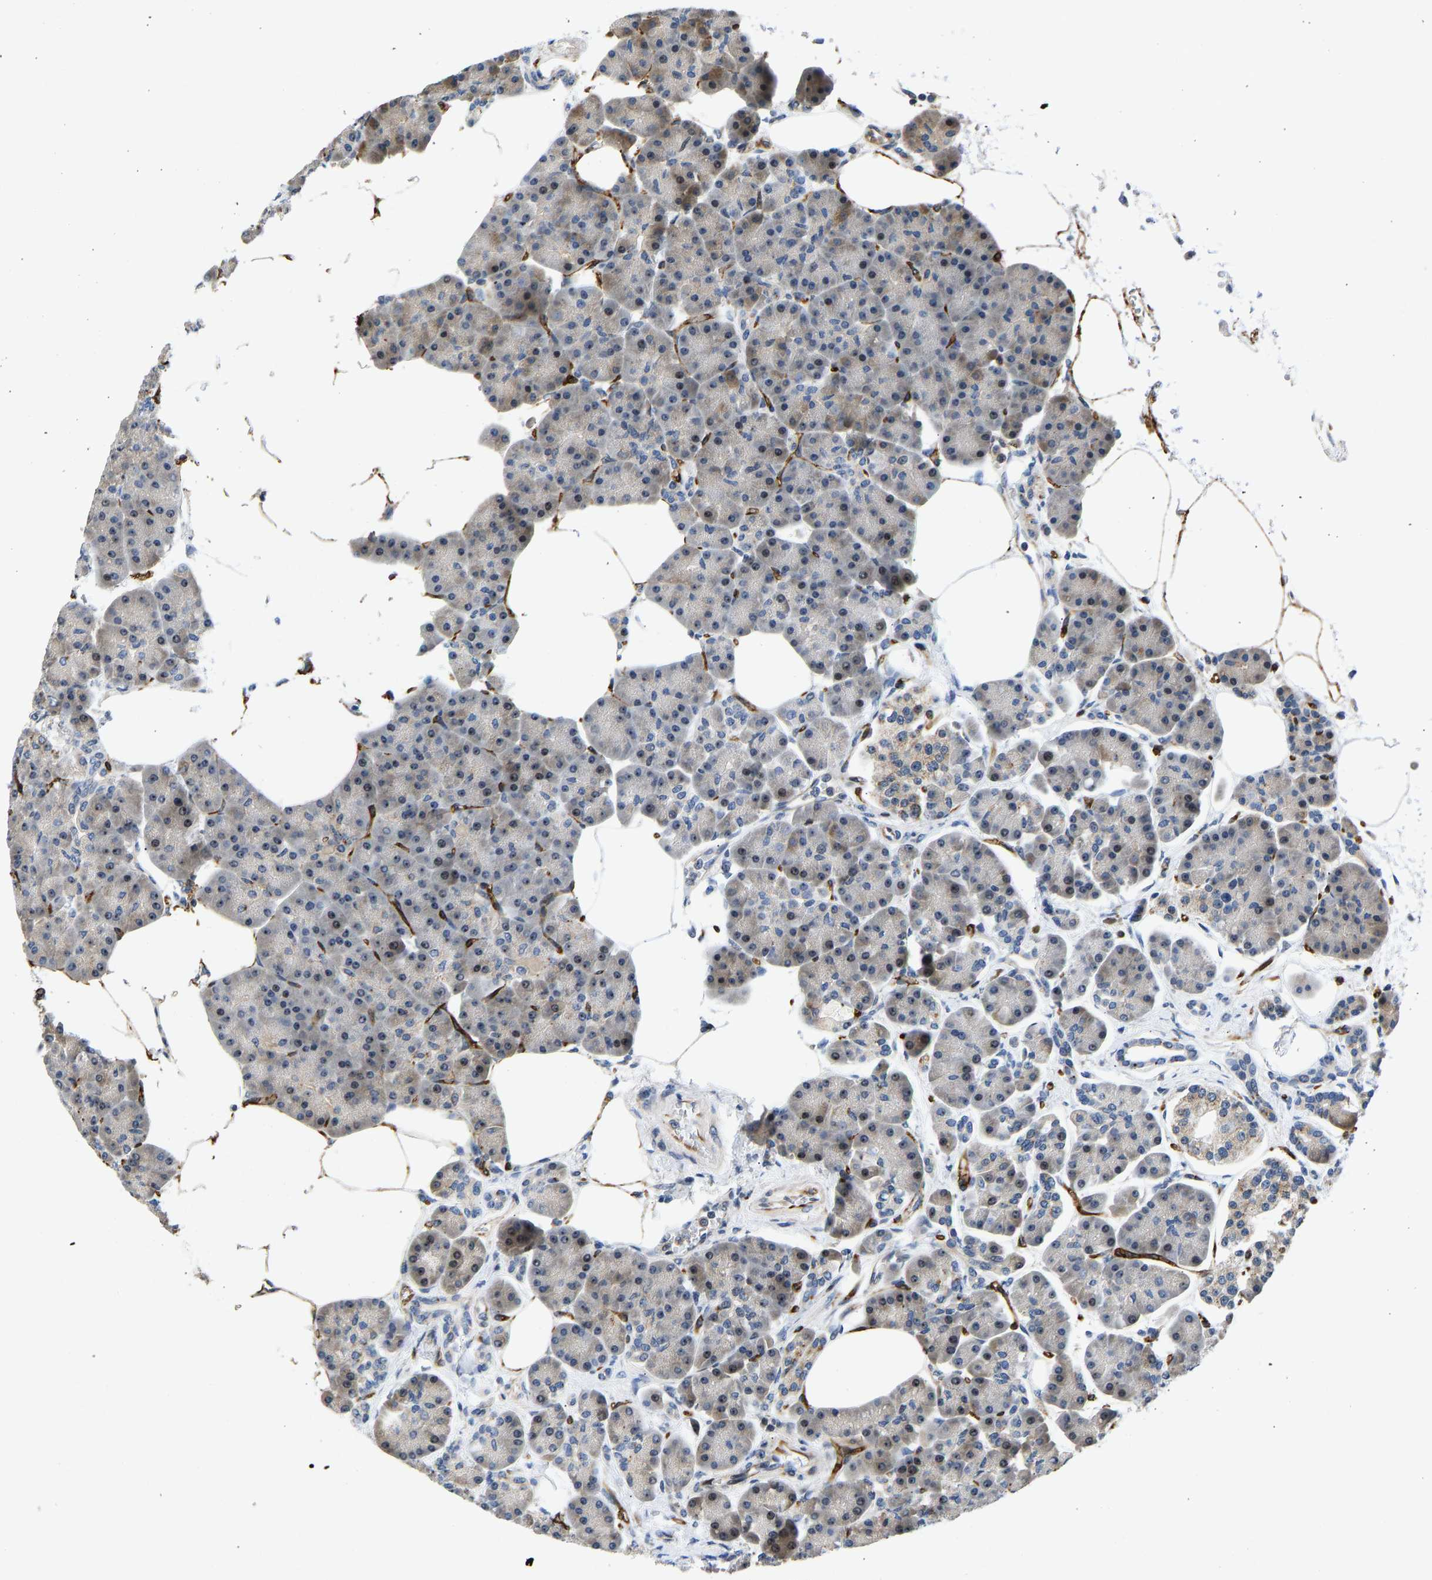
{"staining": {"intensity": "weak", "quantity": "25%-75%", "location": "cytoplasmic/membranous"}, "tissue": "pancreas", "cell_type": "Exocrine glandular cells", "image_type": "normal", "snomed": [{"axis": "morphology", "description": "Normal tissue, NOS"}, {"axis": "topography", "description": "Pancreas"}], "caption": "Pancreas stained with IHC shows weak cytoplasmic/membranous expression in approximately 25%-75% of exocrine glandular cells.", "gene": "RESF1", "patient": {"sex": "female", "age": 70}}